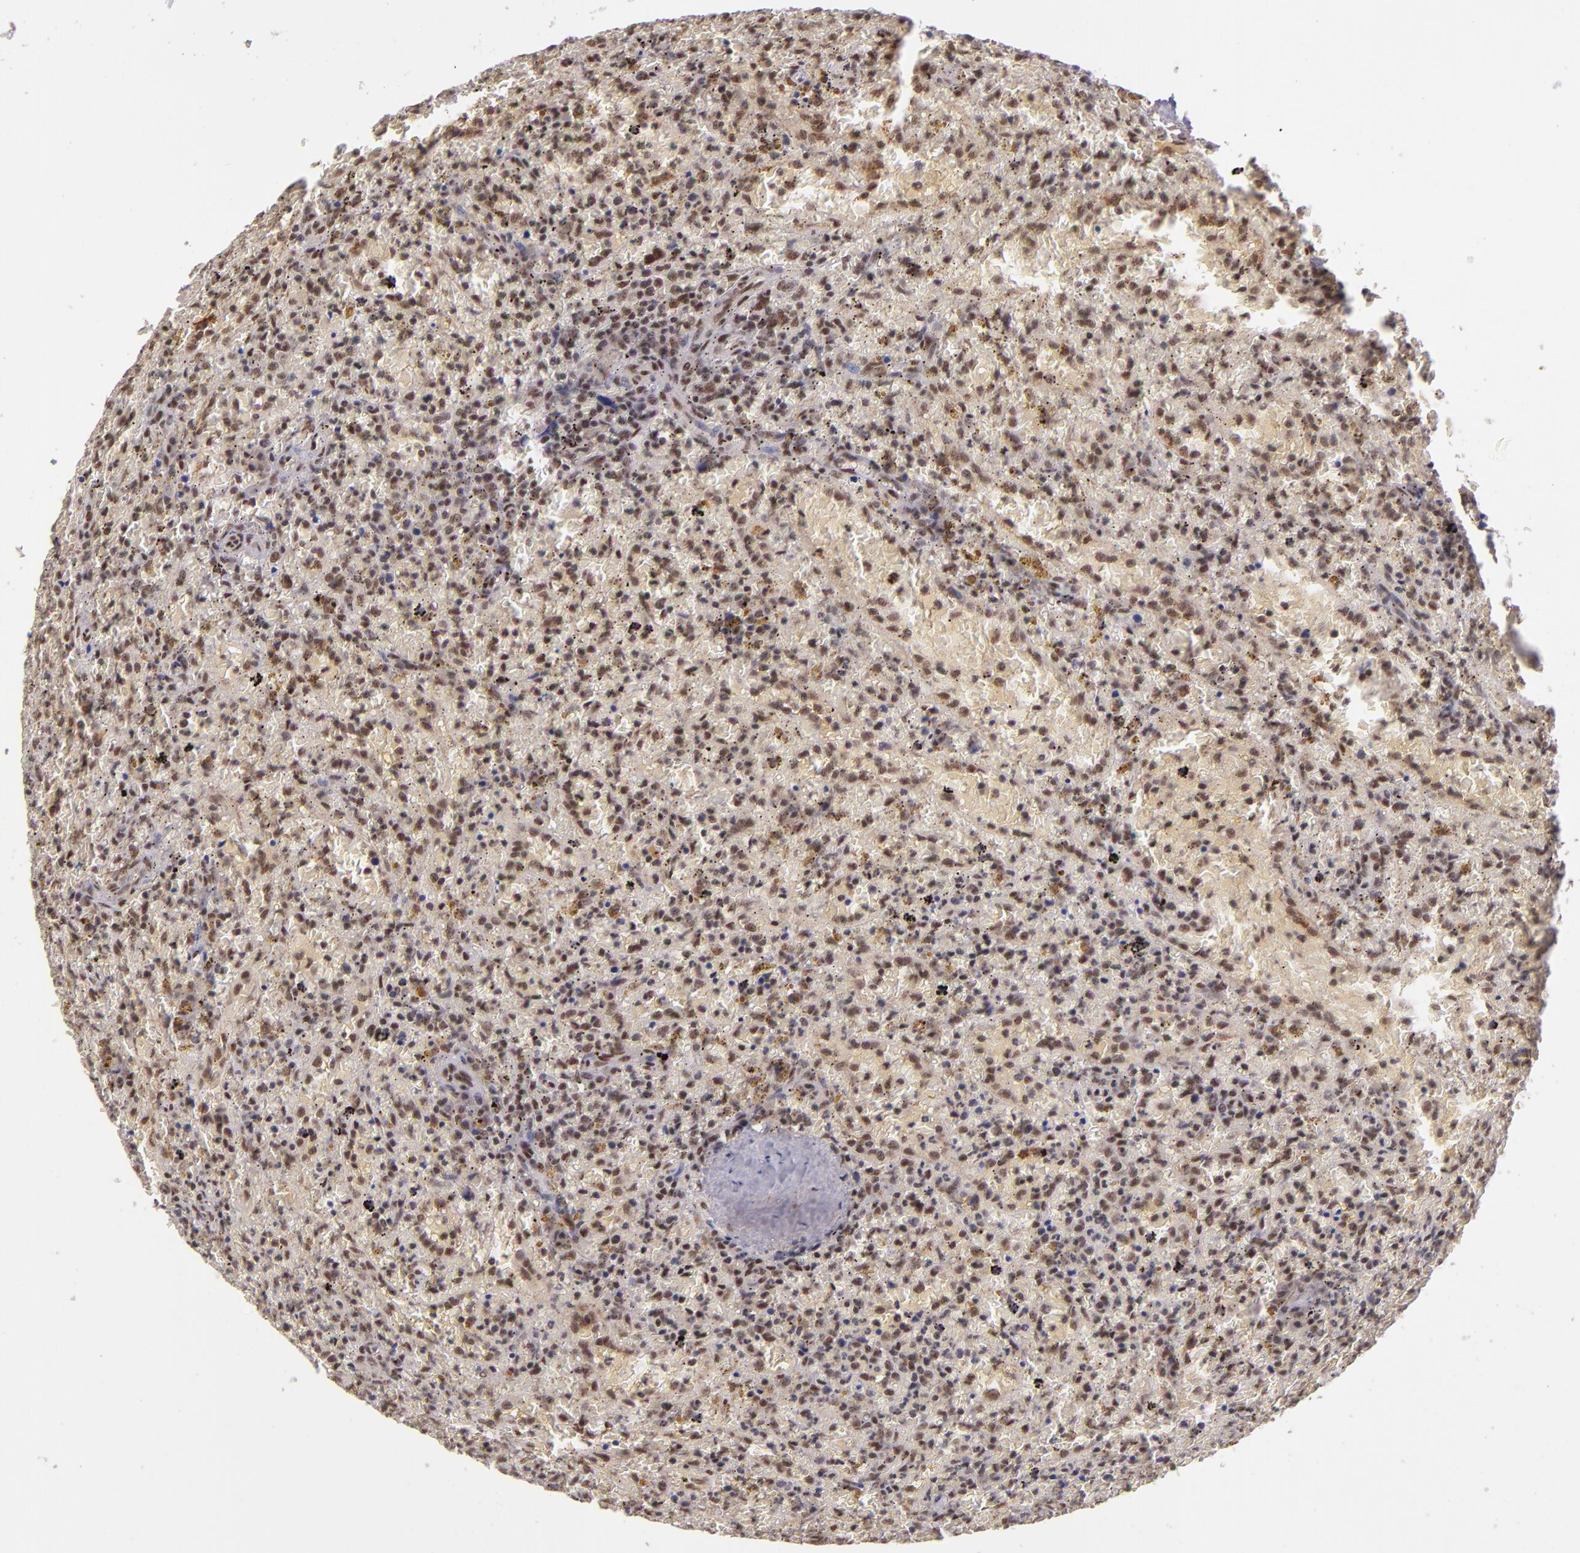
{"staining": {"intensity": "moderate", "quantity": ">75%", "location": "nuclear"}, "tissue": "lymphoma", "cell_type": "Tumor cells", "image_type": "cancer", "snomed": [{"axis": "morphology", "description": "Malignant lymphoma, non-Hodgkin's type, High grade"}, {"axis": "topography", "description": "Spleen"}, {"axis": "topography", "description": "Lymph node"}], "caption": "A medium amount of moderate nuclear staining is present in approximately >75% of tumor cells in malignant lymphoma, non-Hodgkin's type (high-grade) tissue.", "gene": "ZNF148", "patient": {"sex": "female", "age": 70}}